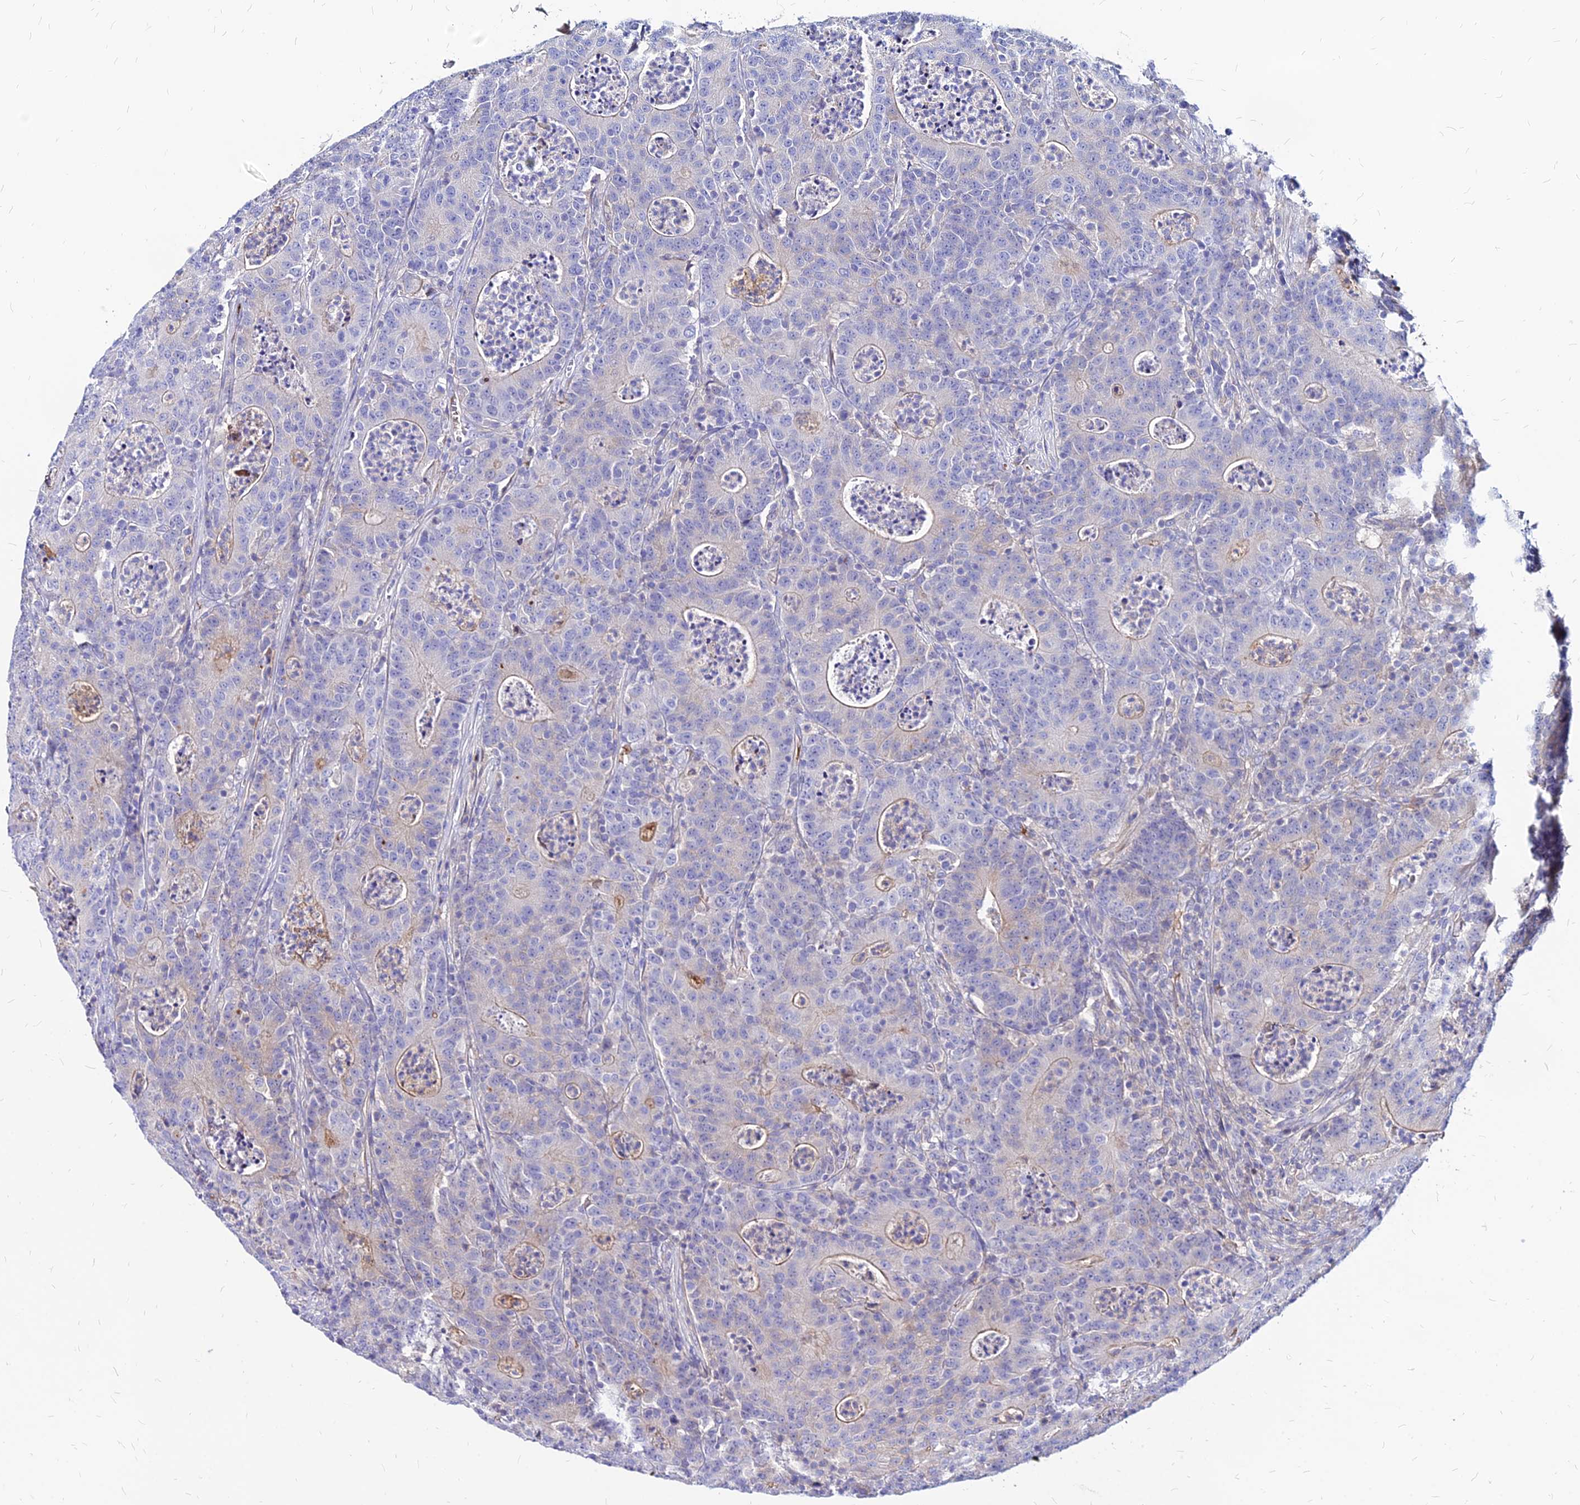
{"staining": {"intensity": "negative", "quantity": "none", "location": "none"}, "tissue": "colorectal cancer", "cell_type": "Tumor cells", "image_type": "cancer", "snomed": [{"axis": "morphology", "description": "Adenocarcinoma, NOS"}, {"axis": "topography", "description": "Colon"}], "caption": "The image demonstrates no significant staining in tumor cells of colorectal adenocarcinoma.", "gene": "ACSM6", "patient": {"sex": "male", "age": 83}}